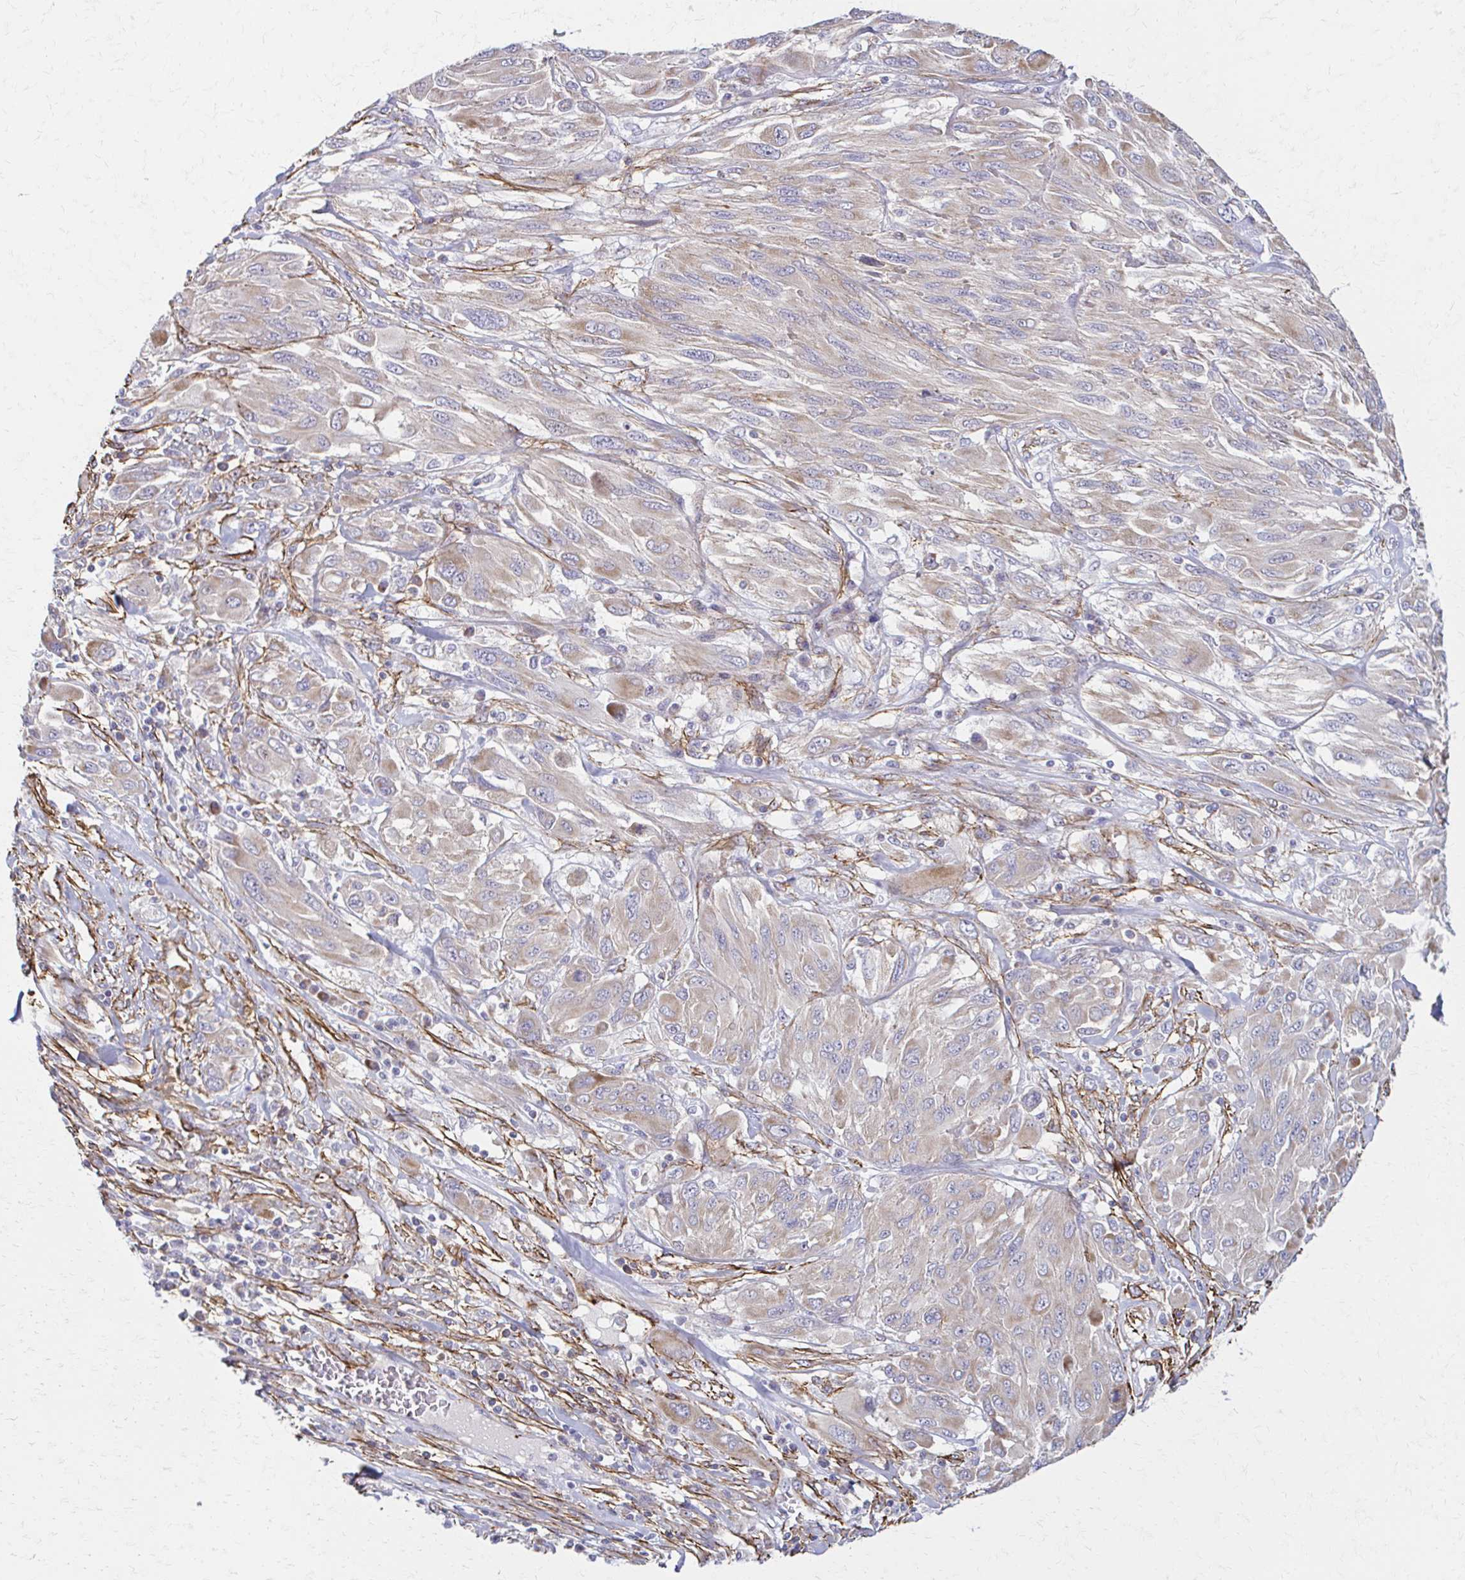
{"staining": {"intensity": "weak", "quantity": "<25%", "location": "cytoplasmic/membranous"}, "tissue": "melanoma", "cell_type": "Tumor cells", "image_type": "cancer", "snomed": [{"axis": "morphology", "description": "Malignant melanoma, NOS"}, {"axis": "topography", "description": "Skin"}], "caption": "Immunohistochemical staining of human malignant melanoma exhibits no significant expression in tumor cells. Brightfield microscopy of IHC stained with DAB (3,3'-diaminobenzidine) (brown) and hematoxylin (blue), captured at high magnification.", "gene": "TIMMDC1", "patient": {"sex": "female", "age": 91}}